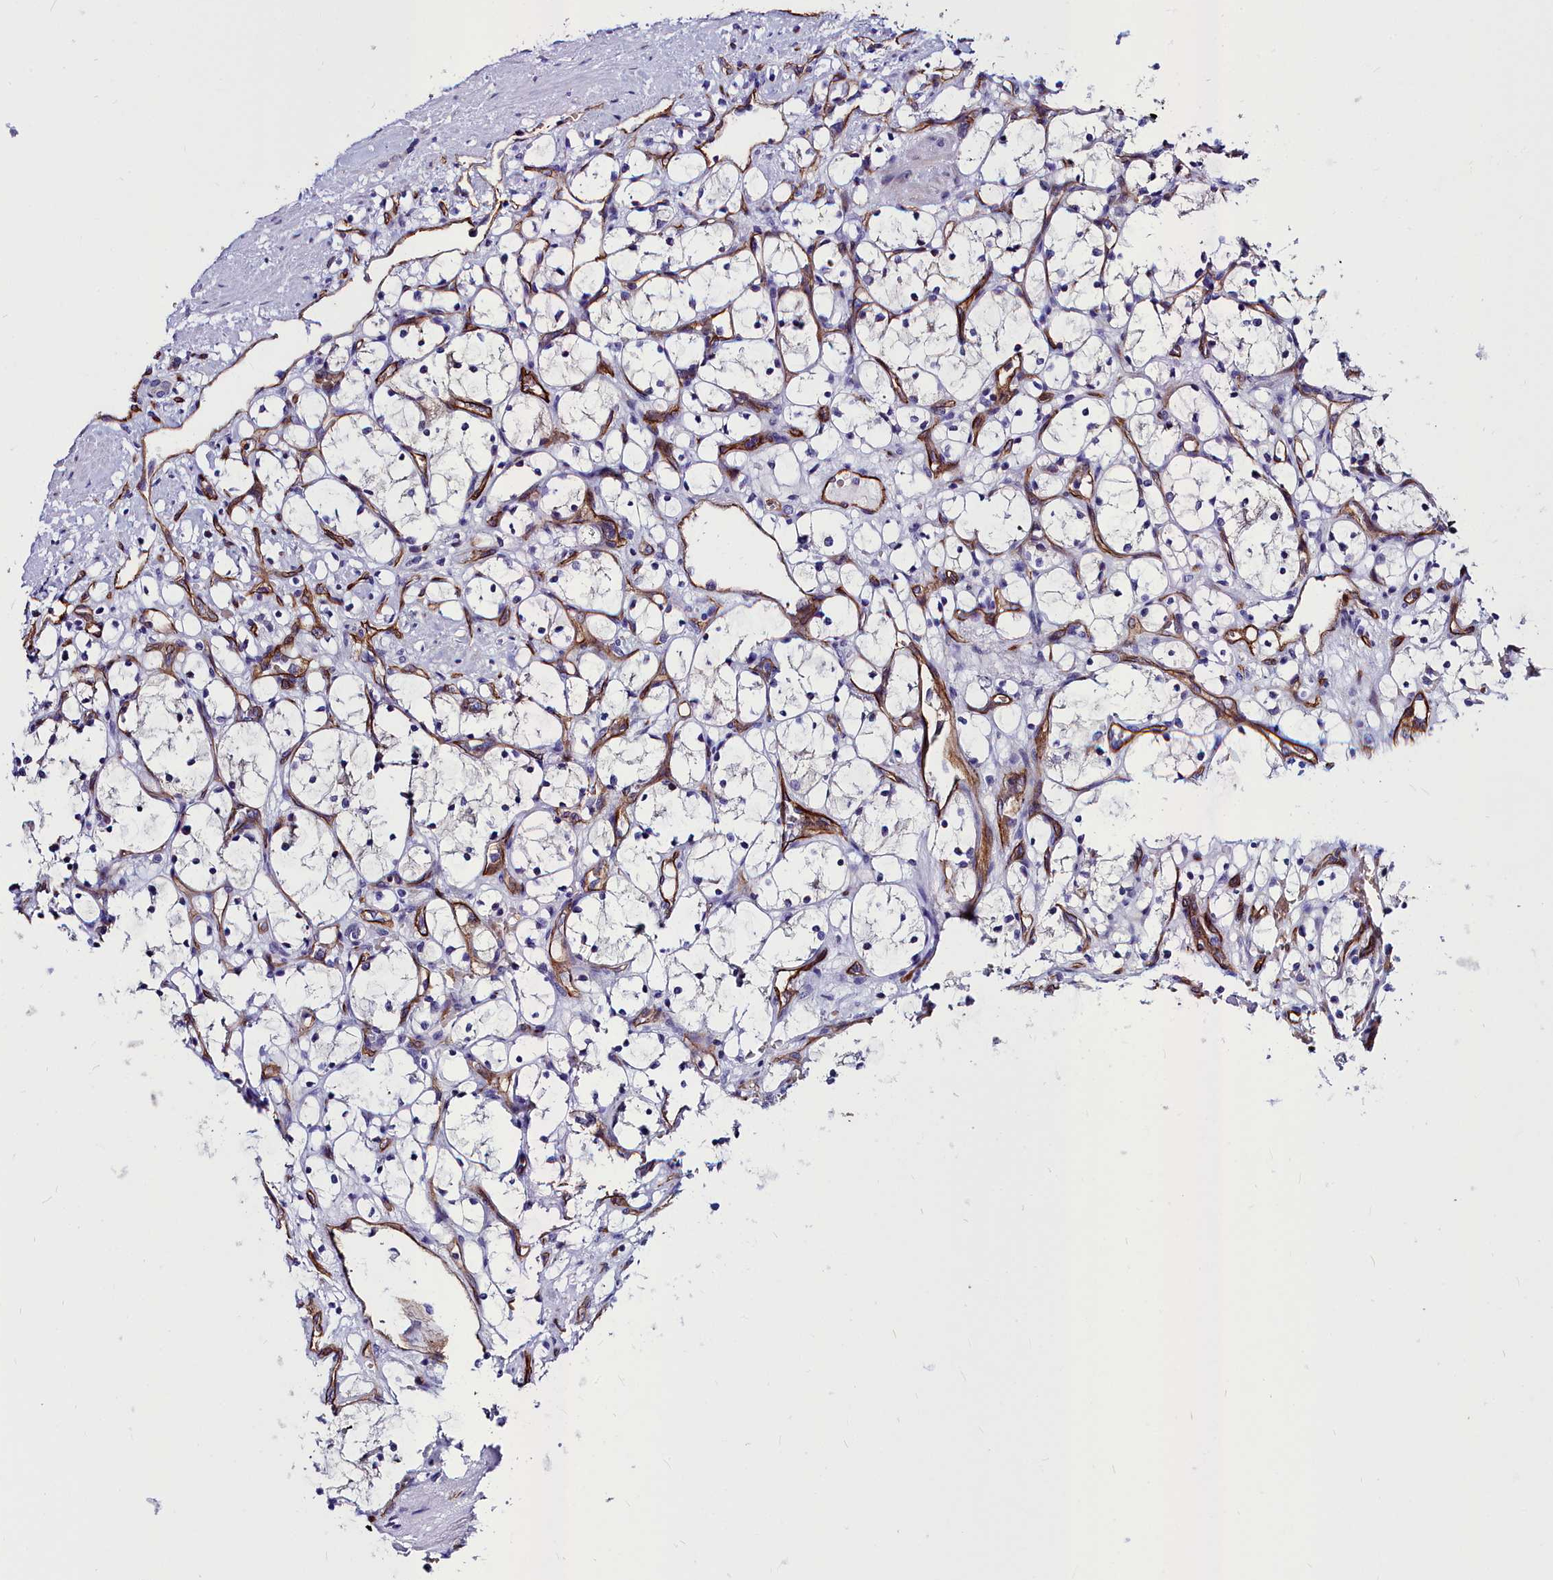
{"staining": {"intensity": "negative", "quantity": "none", "location": "none"}, "tissue": "renal cancer", "cell_type": "Tumor cells", "image_type": "cancer", "snomed": [{"axis": "morphology", "description": "Adenocarcinoma, NOS"}, {"axis": "topography", "description": "Kidney"}], "caption": "An image of renal adenocarcinoma stained for a protein exhibits no brown staining in tumor cells.", "gene": "CYP4F11", "patient": {"sex": "female", "age": 69}}